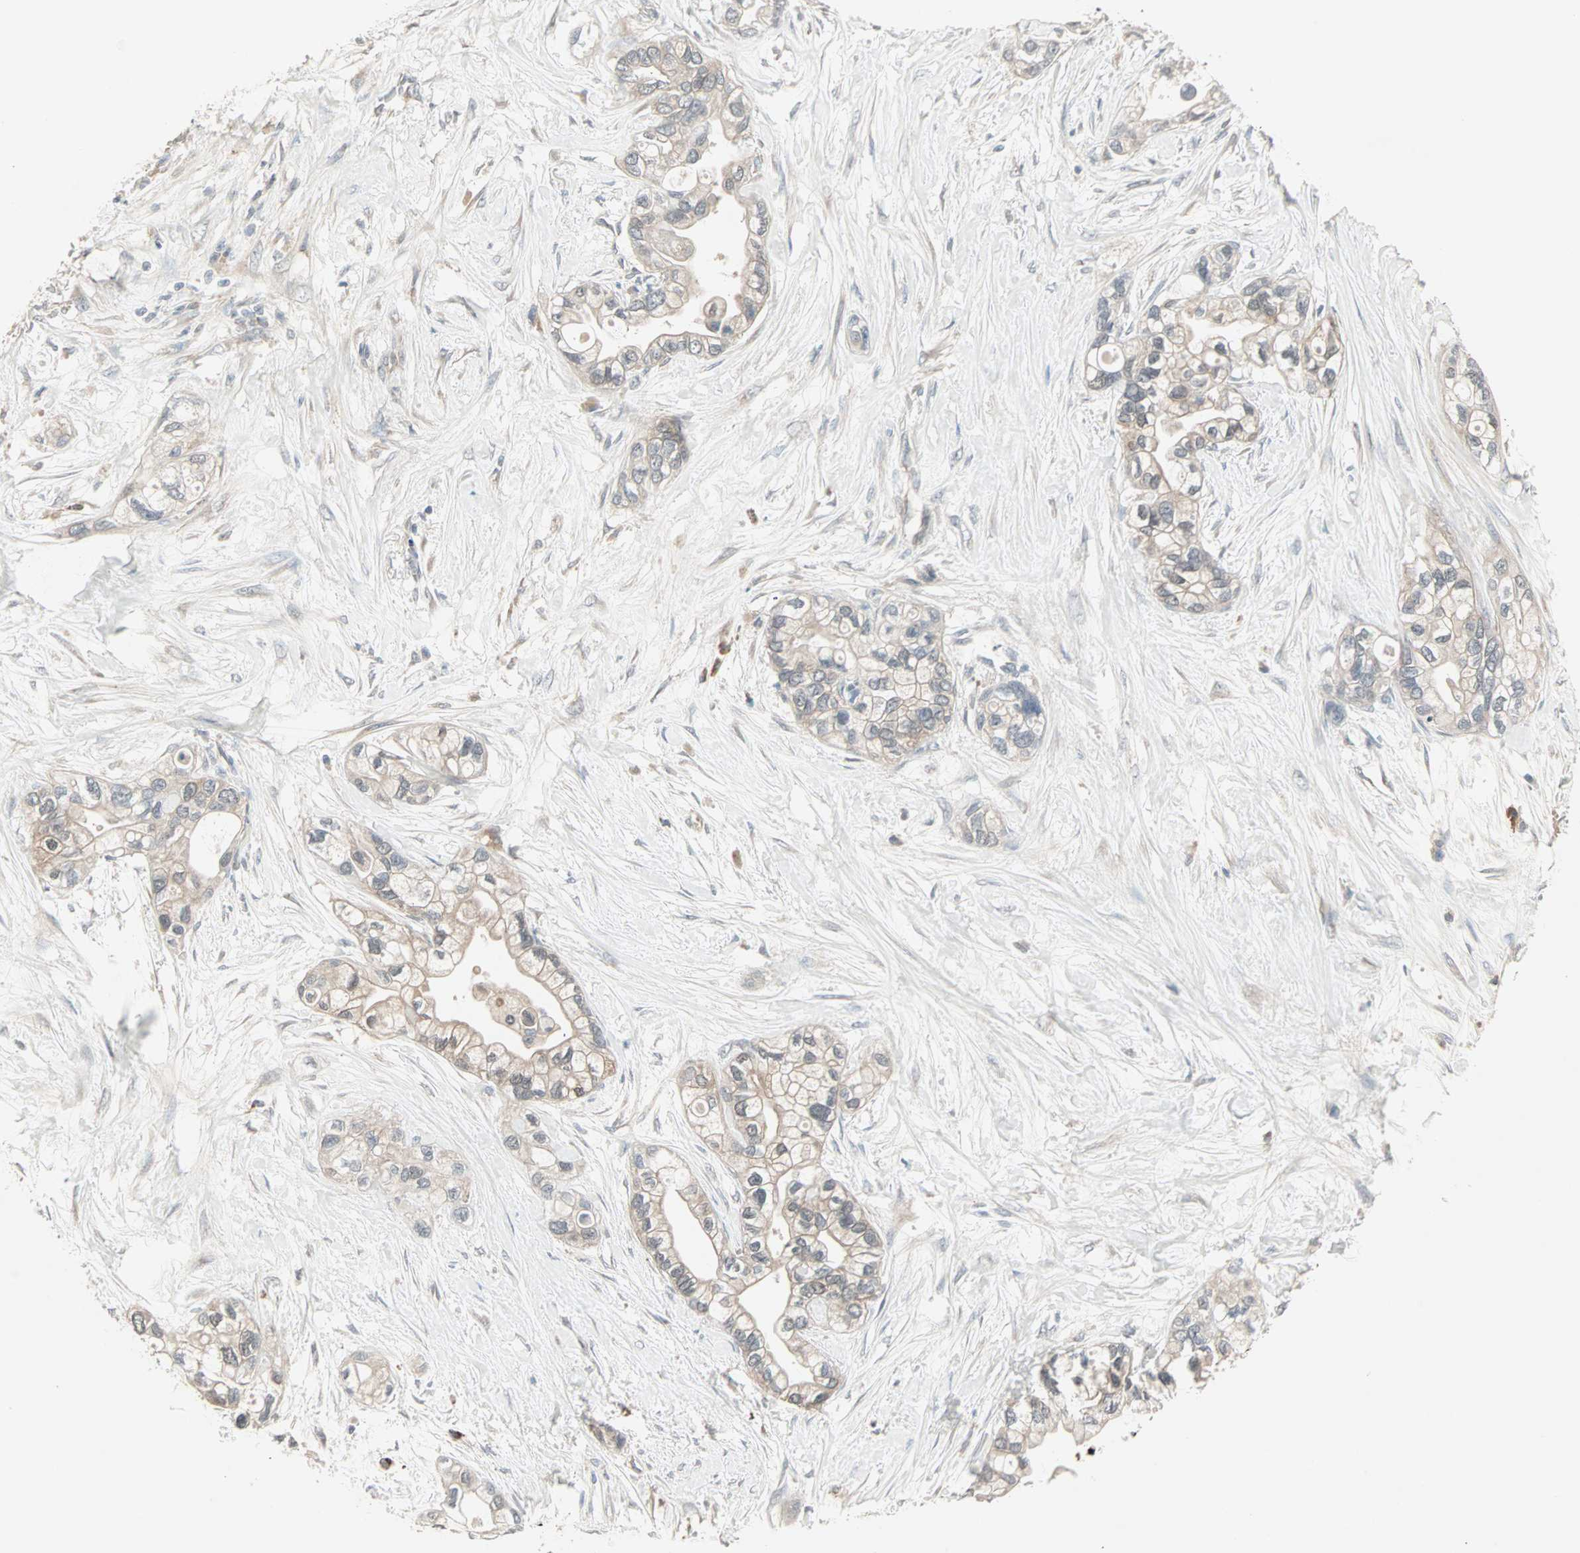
{"staining": {"intensity": "weak", "quantity": "<25%", "location": "cytoplasmic/membranous"}, "tissue": "pancreatic cancer", "cell_type": "Tumor cells", "image_type": "cancer", "snomed": [{"axis": "morphology", "description": "Adenocarcinoma, NOS"}, {"axis": "topography", "description": "Pancreas"}], "caption": "Immunohistochemical staining of pancreatic adenocarcinoma displays no significant positivity in tumor cells.", "gene": "JMJD7-PLA2G4B", "patient": {"sex": "female", "age": 77}}